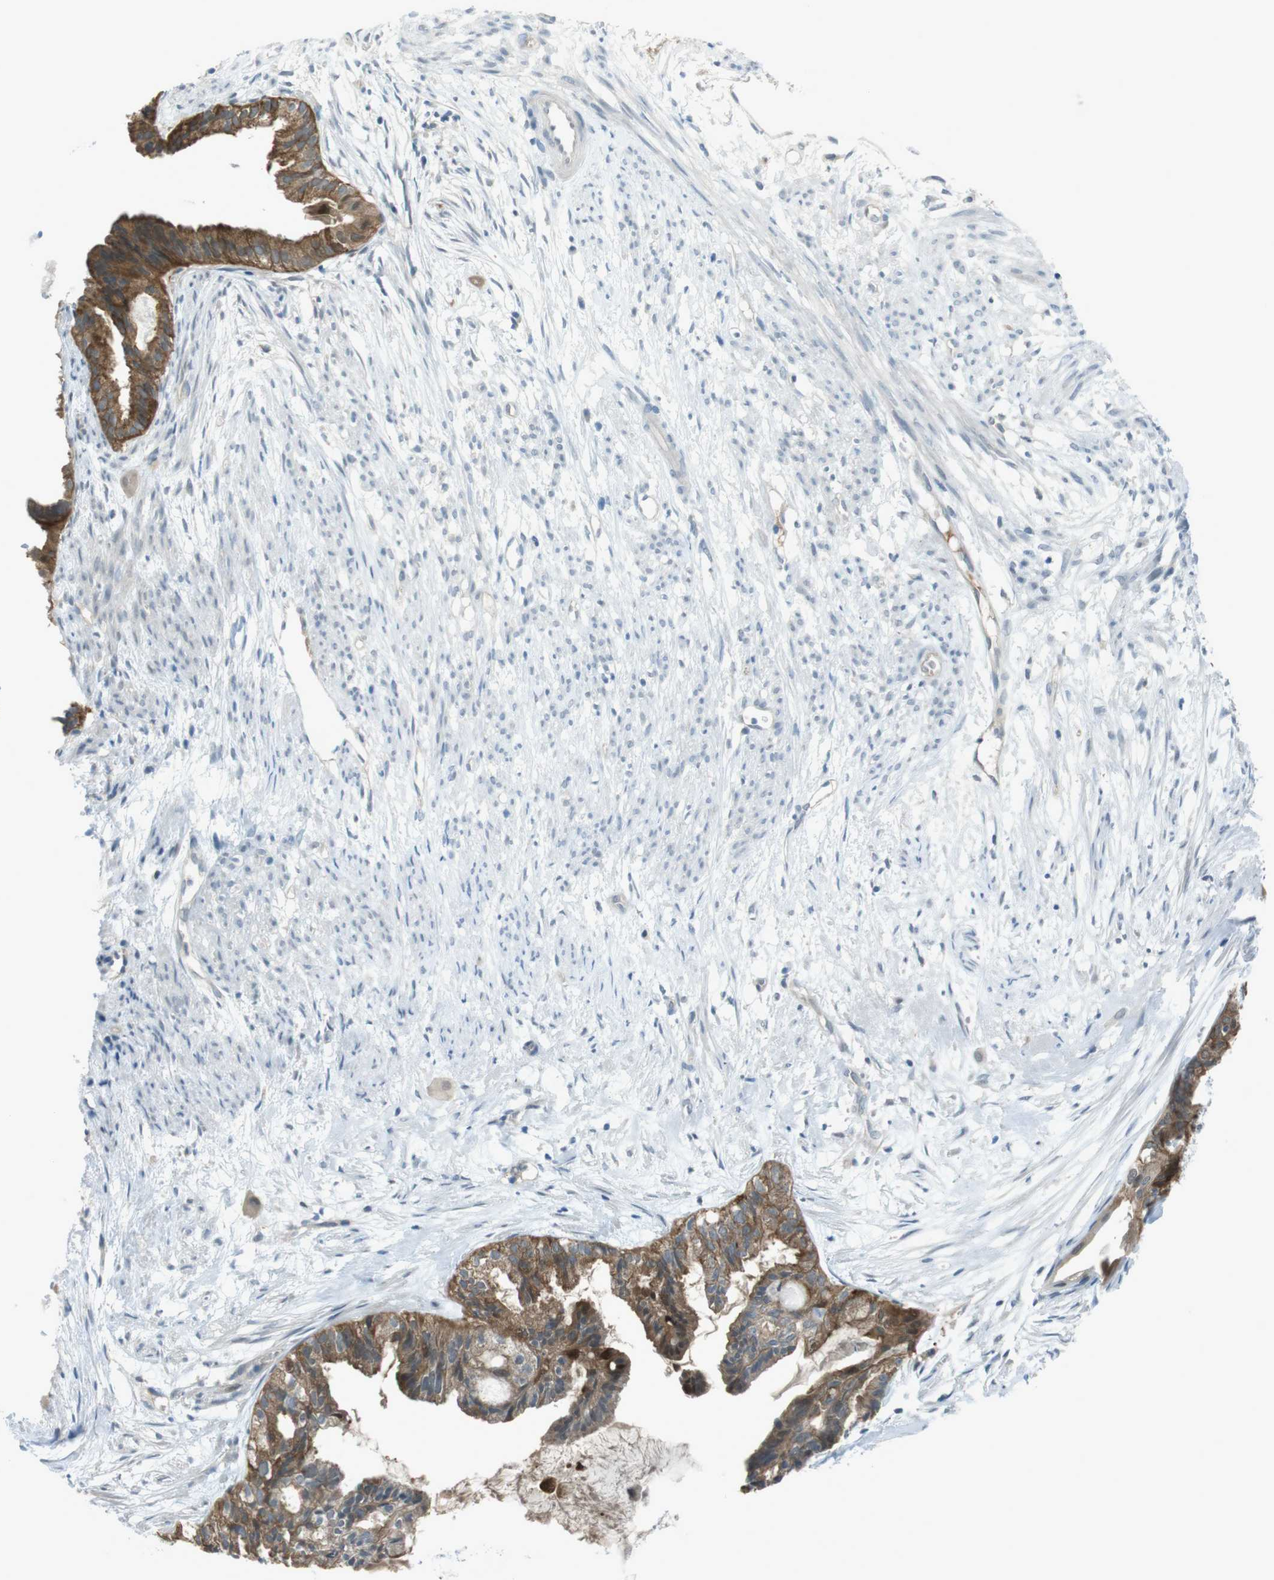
{"staining": {"intensity": "moderate", "quantity": ">75%", "location": "cytoplasmic/membranous"}, "tissue": "cervical cancer", "cell_type": "Tumor cells", "image_type": "cancer", "snomed": [{"axis": "morphology", "description": "Normal tissue, NOS"}, {"axis": "morphology", "description": "Adenocarcinoma, NOS"}, {"axis": "topography", "description": "Cervix"}, {"axis": "topography", "description": "Endometrium"}], "caption": "Protein staining demonstrates moderate cytoplasmic/membranous staining in about >75% of tumor cells in adenocarcinoma (cervical). Using DAB (3,3'-diaminobenzidine) (brown) and hematoxylin (blue) stains, captured at high magnification using brightfield microscopy.", "gene": "ZDHHC20", "patient": {"sex": "female", "age": 86}}